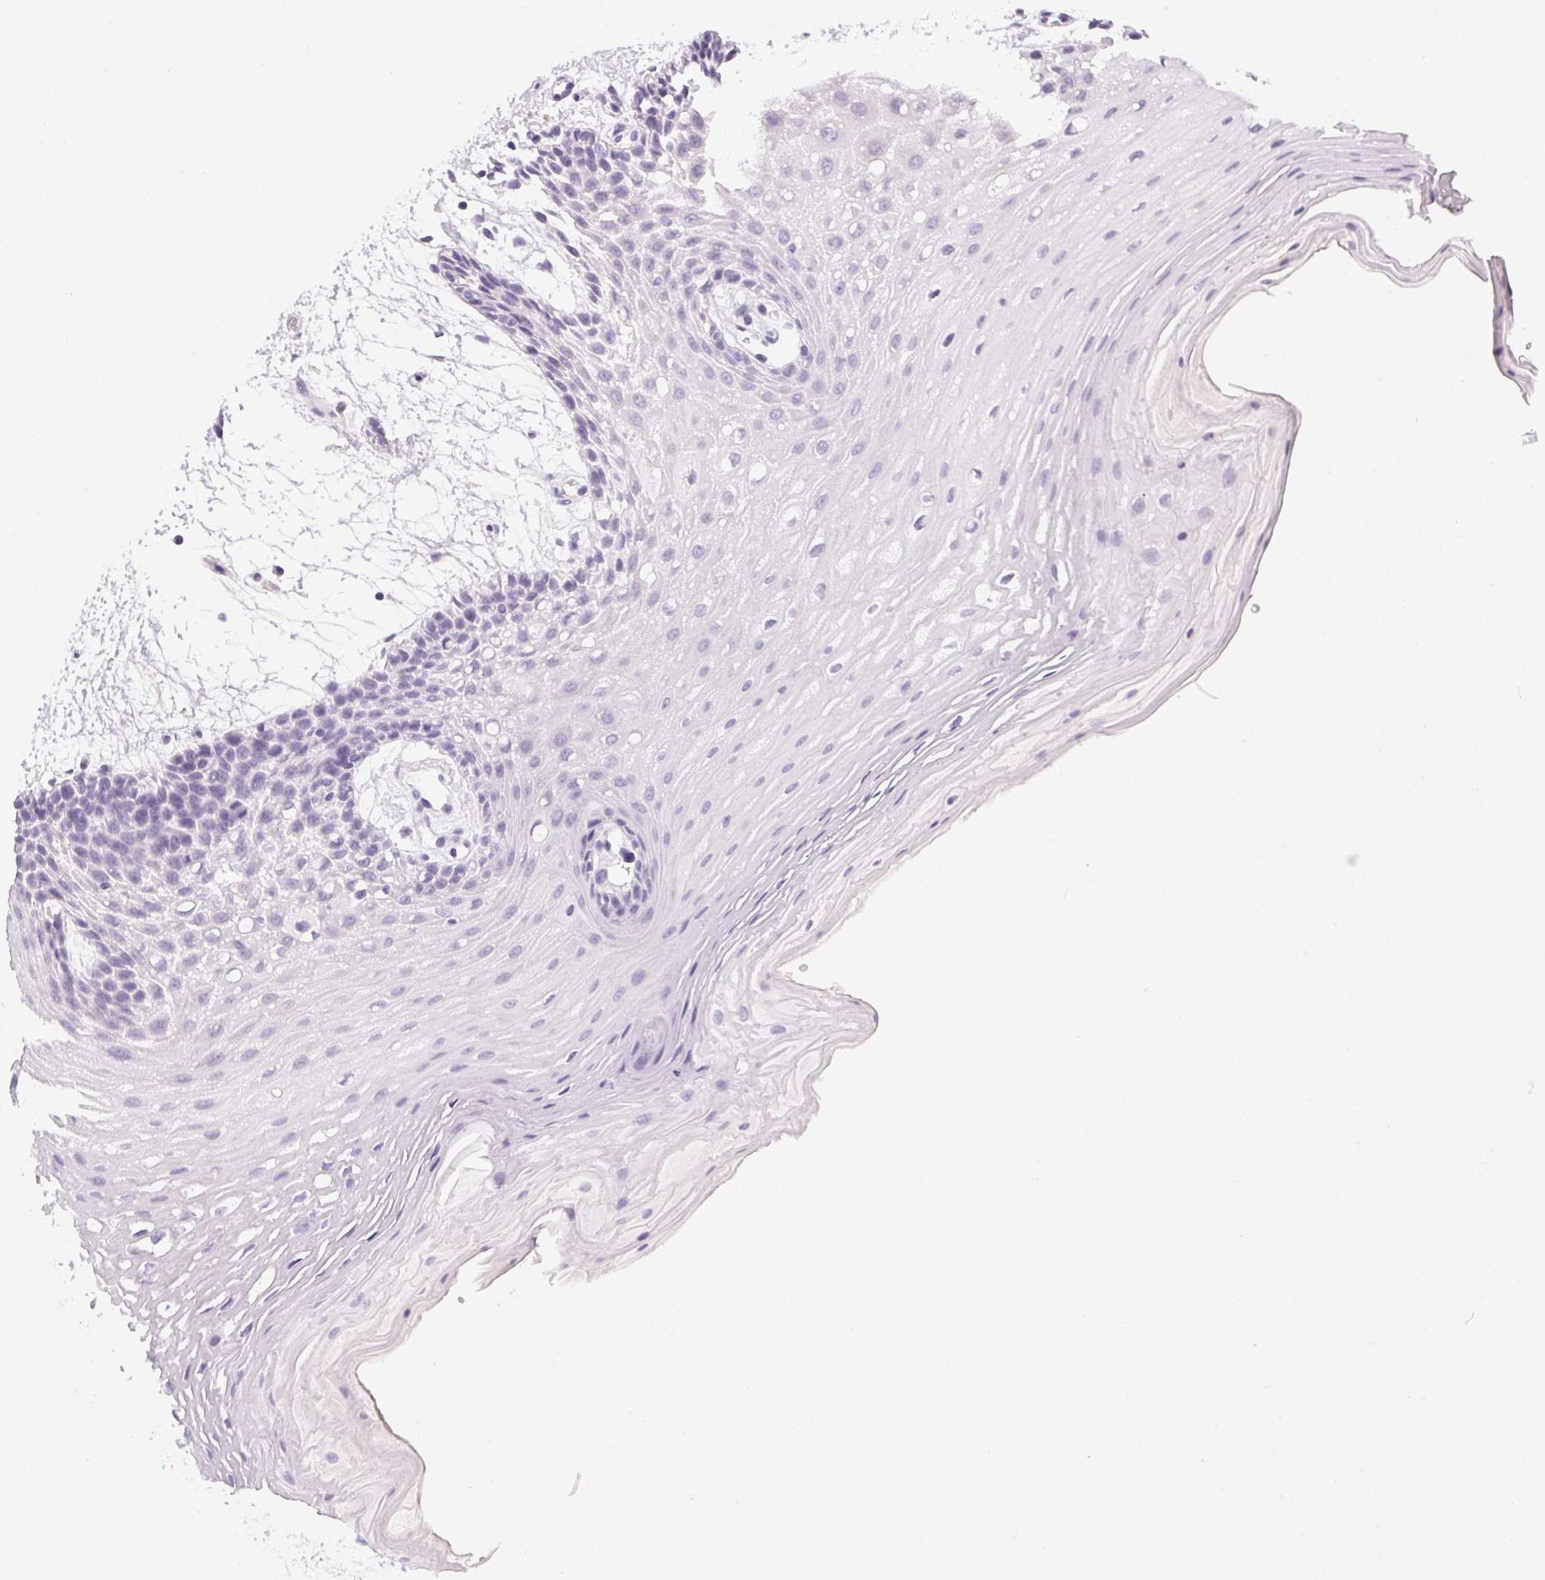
{"staining": {"intensity": "negative", "quantity": "none", "location": "none"}, "tissue": "oral mucosa", "cell_type": "Squamous epithelial cells", "image_type": "normal", "snomed": [{"axis": "morphology", "description": "Normal tissue, NOS"}, {"axis": "morphology", "description": "Squamous cell carcinoma, NOS"}, {"axis": "topography", "description": "Oral tissue"}, {"axis": "topography", "description": "Tounge, NOS"}, {"axis": "topography", "description": "Head-Neck"}], "caption": "Photomicrograph shows no protein staining in squamous epithelial cells of unremarkable oral mucosa.", "gene": "PPY", "patient": {"sex": "male", "age": 62}}